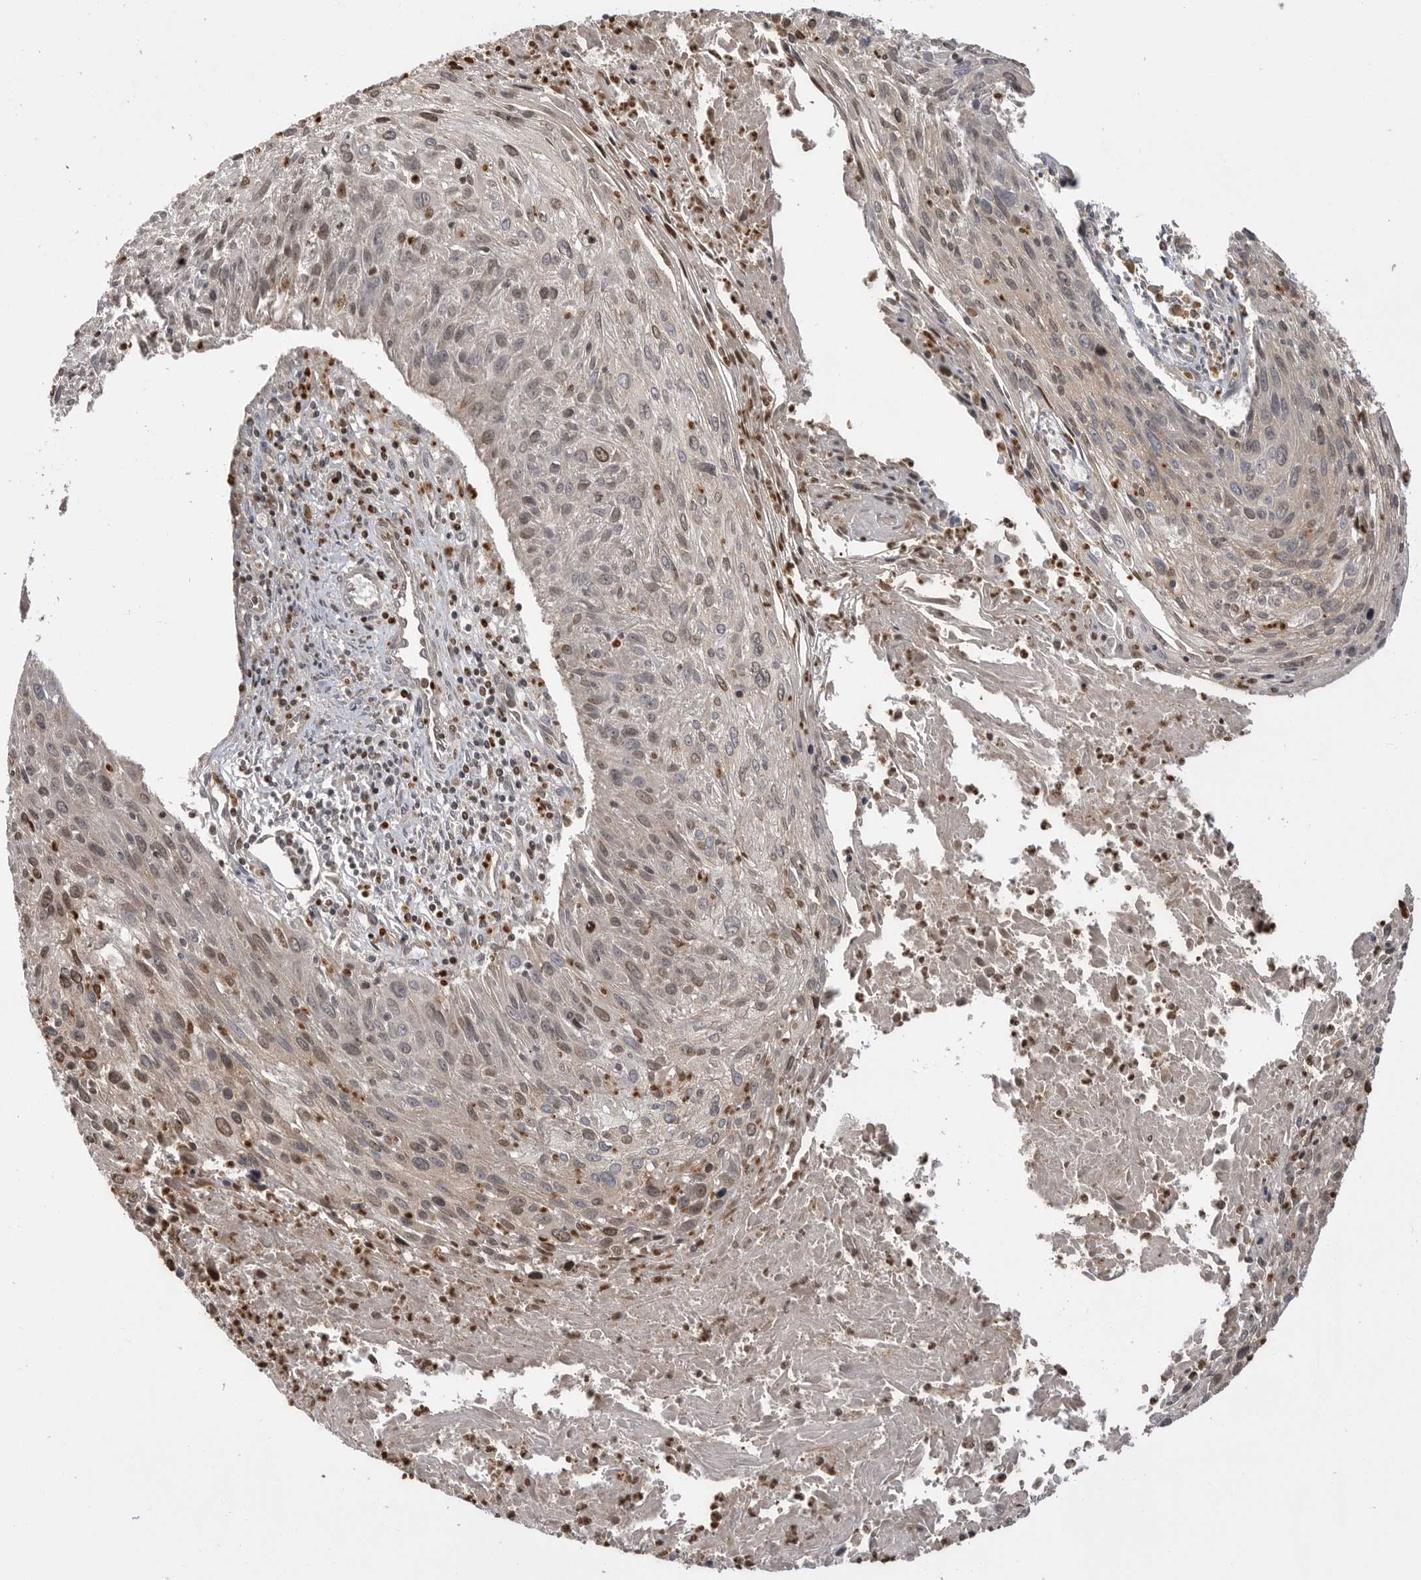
{"staining": {"intensity": "weak", "quantity": "25%-75%", "location": "cytoplasmic/membranous,nuclear"}, "tissue": "cervical cancer", "cell_type": "Tumor cells", "image_type": "cancer", "snomed": [{"axis": "morphology", "description": "Squamous cell carcinoma, NOS"}, {"axis": "topography", "description": "Cervix"}], "caption": "A micrograph of human cervical cancer stained for a protein reveals weak cytoplasmic/membranous and nuclear brown staining in tumor cells.", "gene": "OXR1", "patient": {"sex": "female", "age": 51}}